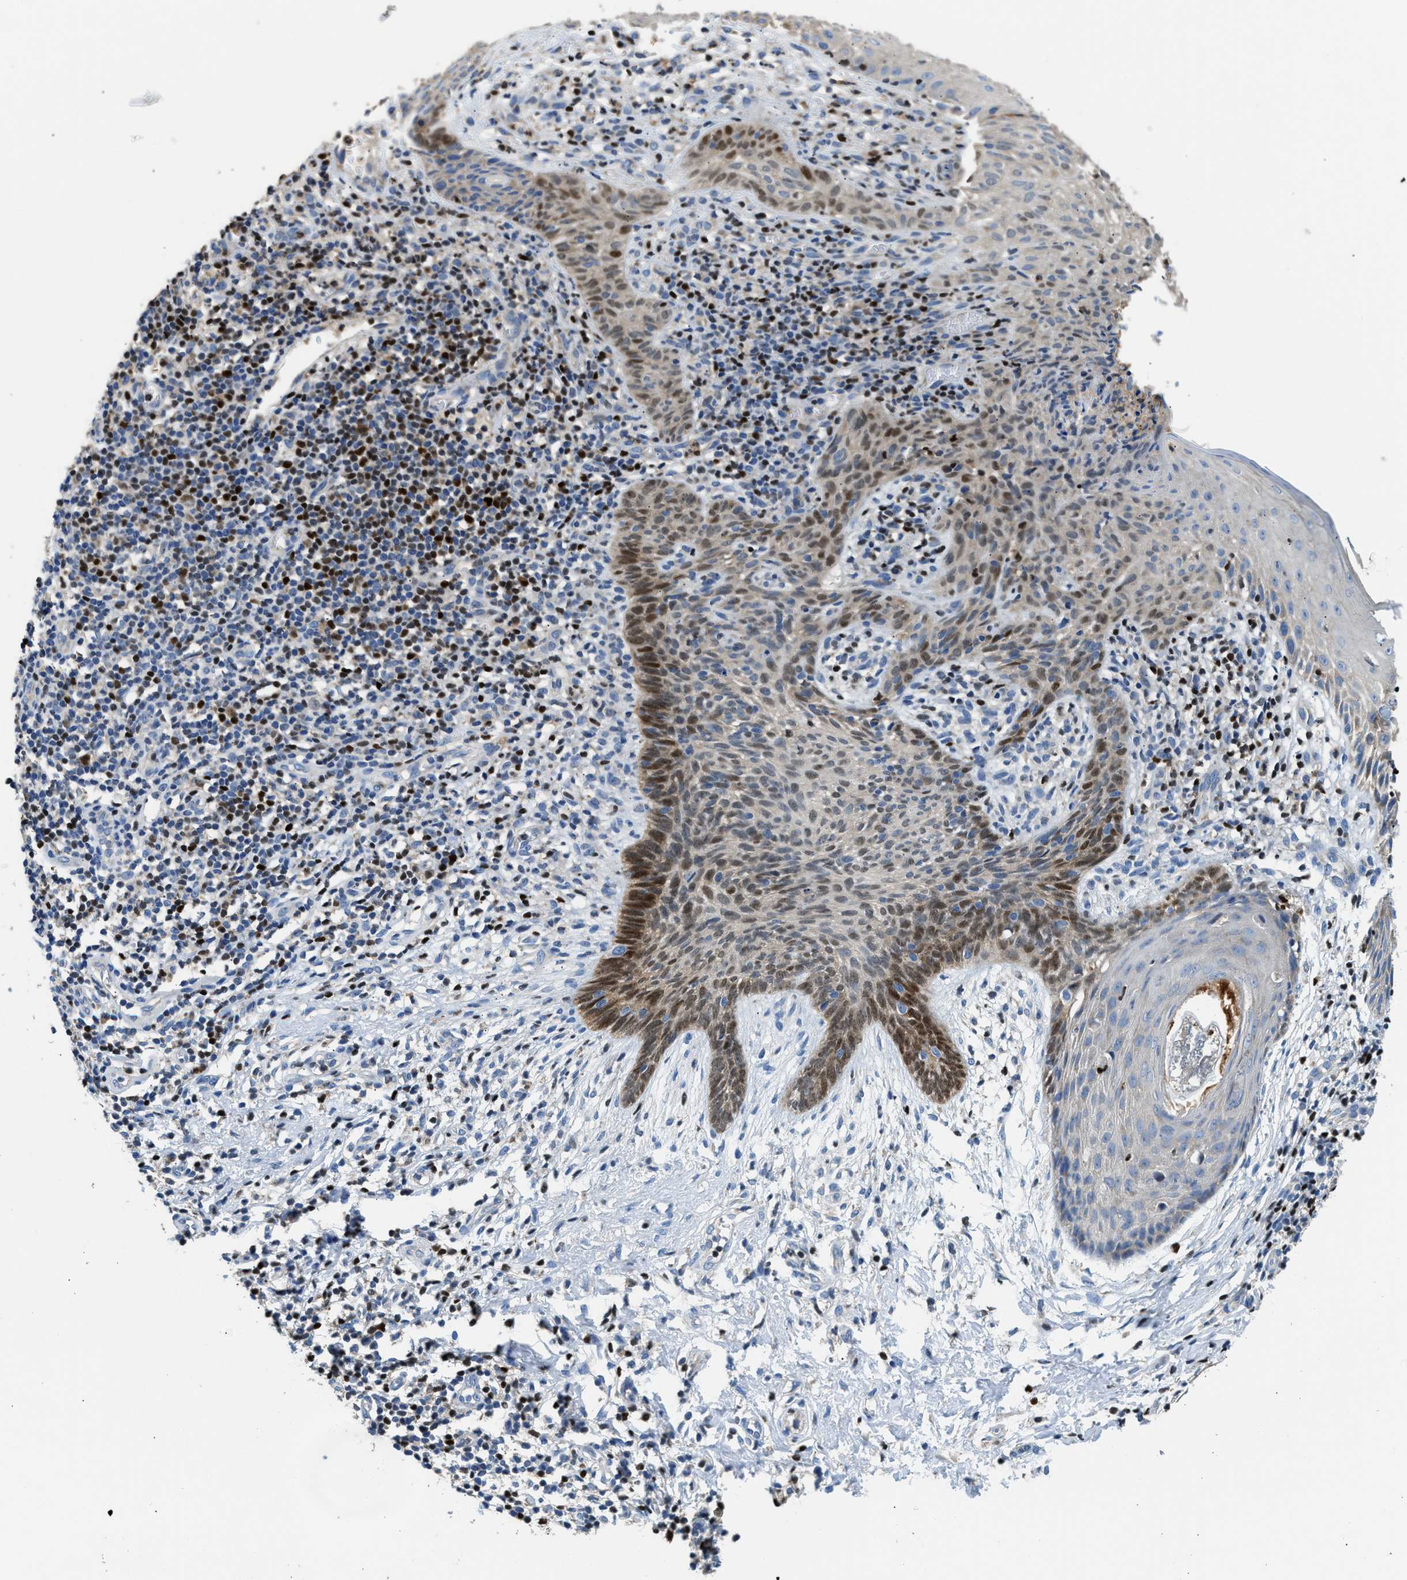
{"staining": {"intensity": "moderate", "quantity": "25%-75%", "location": "cytoplasmic/membranous,nuclear"}, "tissue": "skin cancer", "cell_type": "Tumor cells", "image_type": "cancer", "snomed": [{"axis": "morphology", "description": "Basal cell carcinoma"}, {"axis": "topography", "description": "Skin"}], "caption": "This image demonstrates IHC staining of human skin basal cell carcinoma, with medium moderate cytoplasmic/membranous and nuclear expression in about 25%-75% of tumor cells.", "gene": "TOX", "patient": {"sex": "male", "age": 60}}